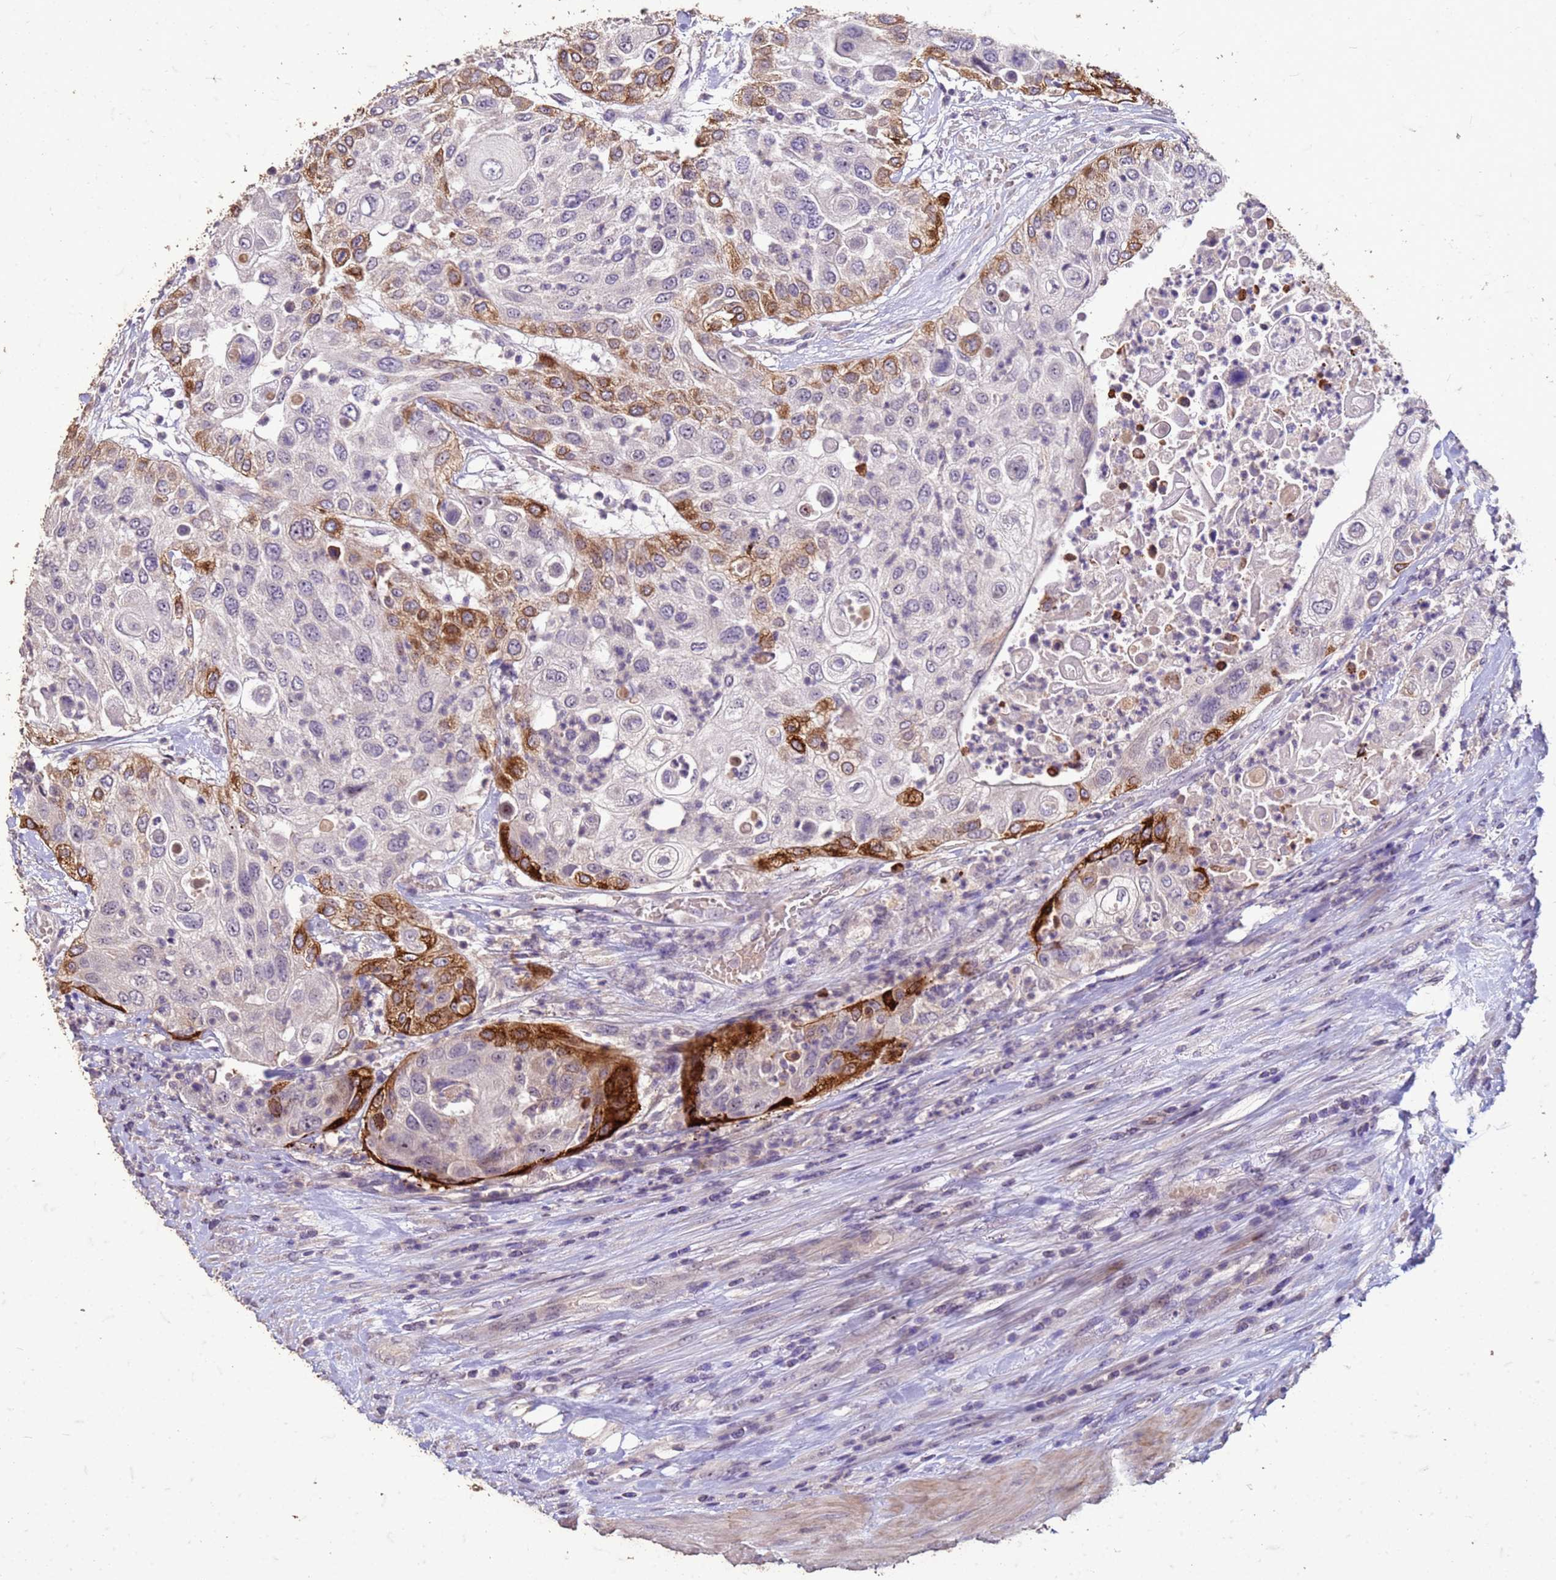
{"staining": {"intensity": "strong", "quantity": "<25%", "location": "cytoplasmic/membranous"}, "tissue": "urothelial cancer", "cell_type": "Tumor cells", "image_type": "cancer", "snomed": [{"axis": "morphology", "description": "Urothelial carcinoma, High grade"}, {"axis": "topography", "description": "Urinary bladder"}], "caption": "Human urothelial cancer stained with a brown dye shows strong cytoplasmic/membranous positive staining in approximately <25% of tumor cells.", "gene": "FAM184B", "patient": {"sex": "female", "age": 79}}